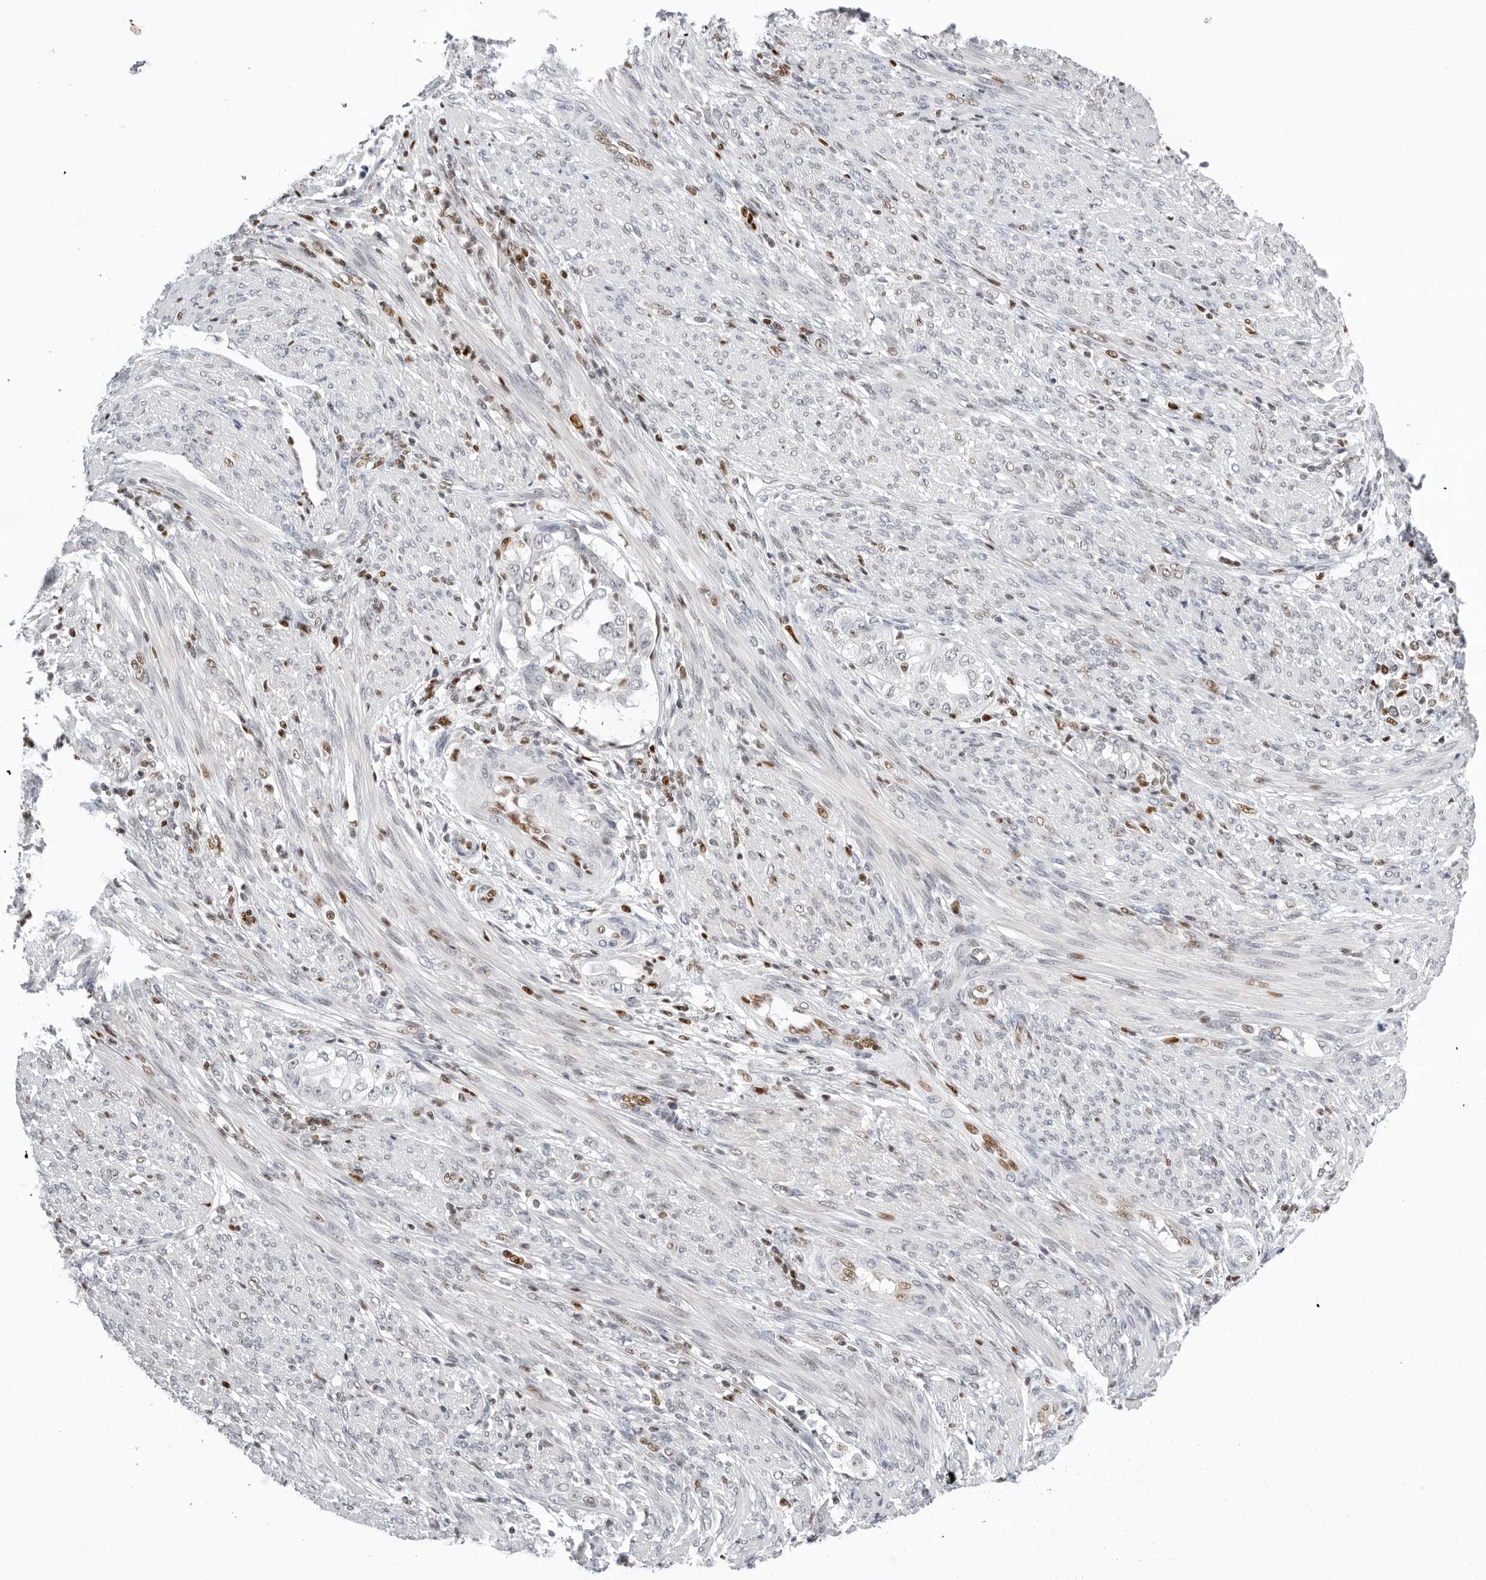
{"staining": {"intensity": "negative", "quantity": "none", "location": "none"}, "tissue": "endometrial cancer", "cell_type": "Tumor cells", "image_type": "cancer", "snomed": [{"axis": "morphology", "description": "Adenocarcinoma, NOS"}, {"axis": "topography", "description": "Endometrium"}], "caption": "Immunohistochemistry of human adenocarcinoma (endometrial) demonstrates no positivity in tumor cells.", "gene": "OGG1", "patient": {"sex": "female", "age": 85}}